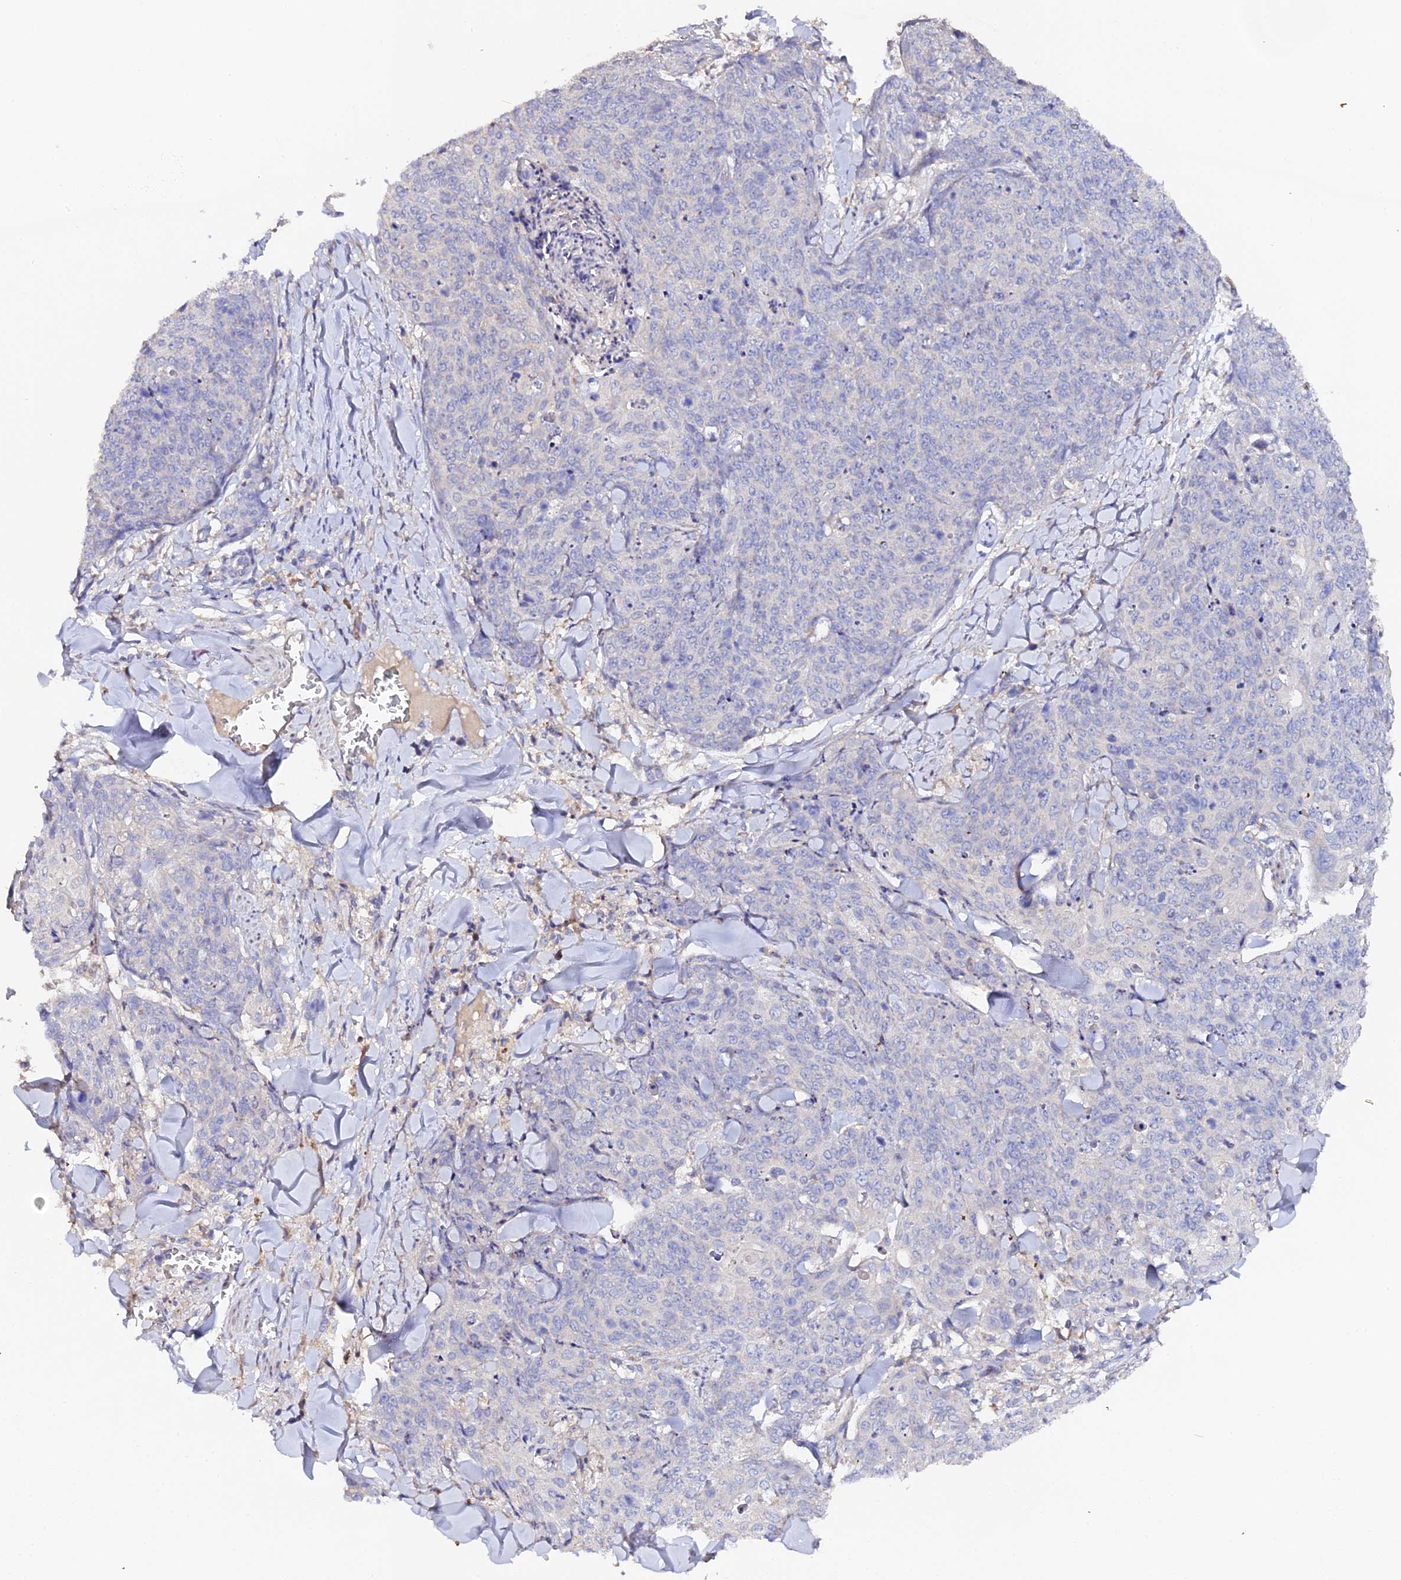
{"staining": {"intensity": "negative", "quantity": "none", "location": "none"}, "tissue": "skin cancer", "cell_type": "Tumor cells", "image_type": "cancer", "snomed": [{"axis": "morphology", "description": "Squamous cell carcinoma, NOS"}, {"axis": "topography", "description": "Skin"}, {"axis": "topography", "description": "Vulva"}], "caption": "IHC image of squamous cell carcinoma (skin) stained for a protein (brown), which displays no positivity in tumor cells.", "gene": "SCX", "patient": {"sex": "female", "age": 85}}